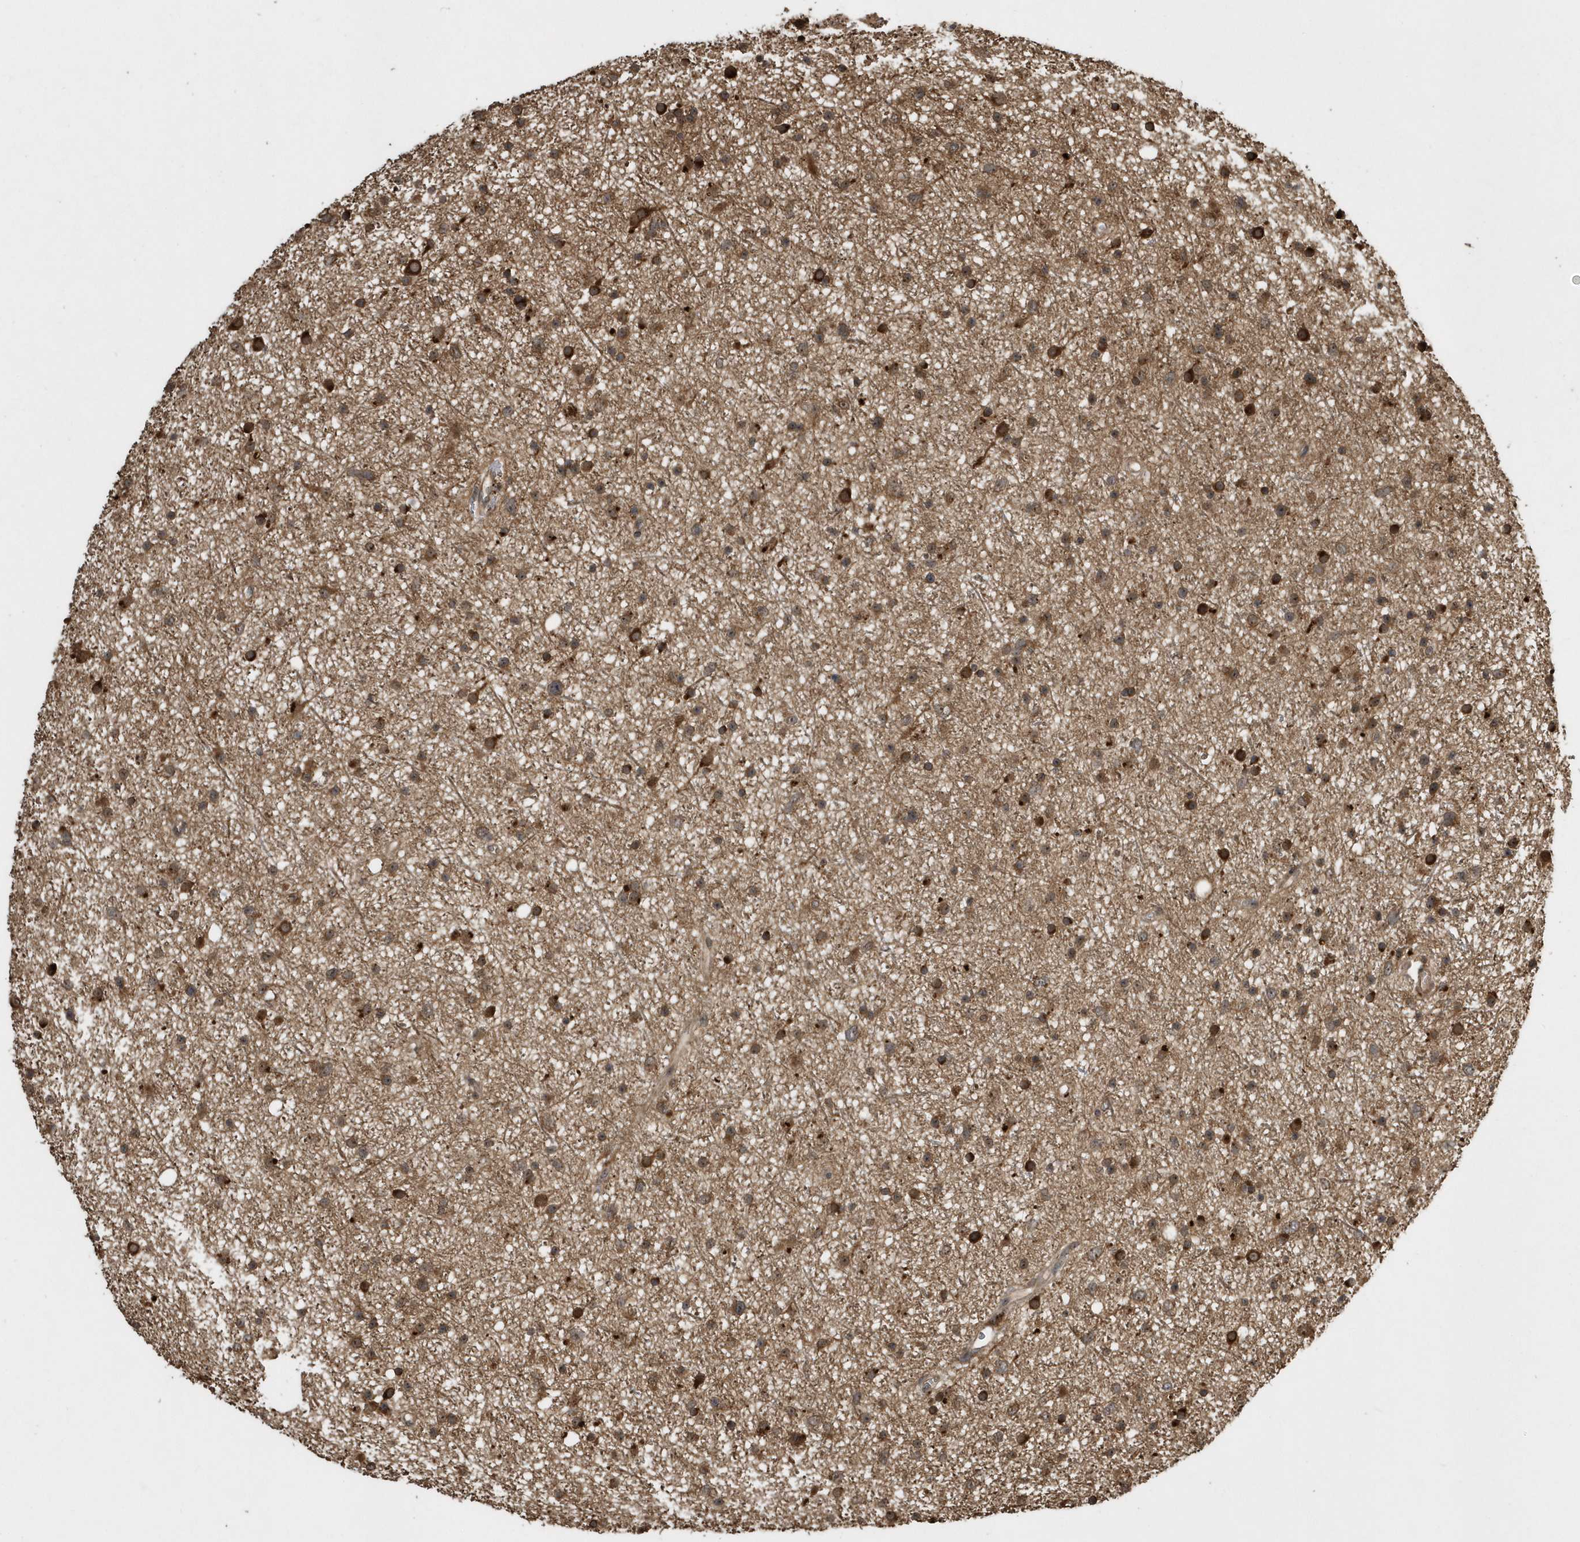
{"staining": {"intensity": "moderate", "quantity": "25%-75%", "location": "cytoplasmic/membranous"}, "tissue": "glioma", "cell_type": "Tumor cells", "image_type": "cancer", "snomed": [{"axis": "morphology", "description": "Glioma, malignant, Low grade"}, {"axis": "topography", "description": "Cerebral cortex"}], "caption": "A micrograph of glioma stained for a protein exhibits moderate cytoplasmic/membranous brown staining in tumor cells.", "gene": "WASHC5", "patient": {"sex": "female", "age": 39}}